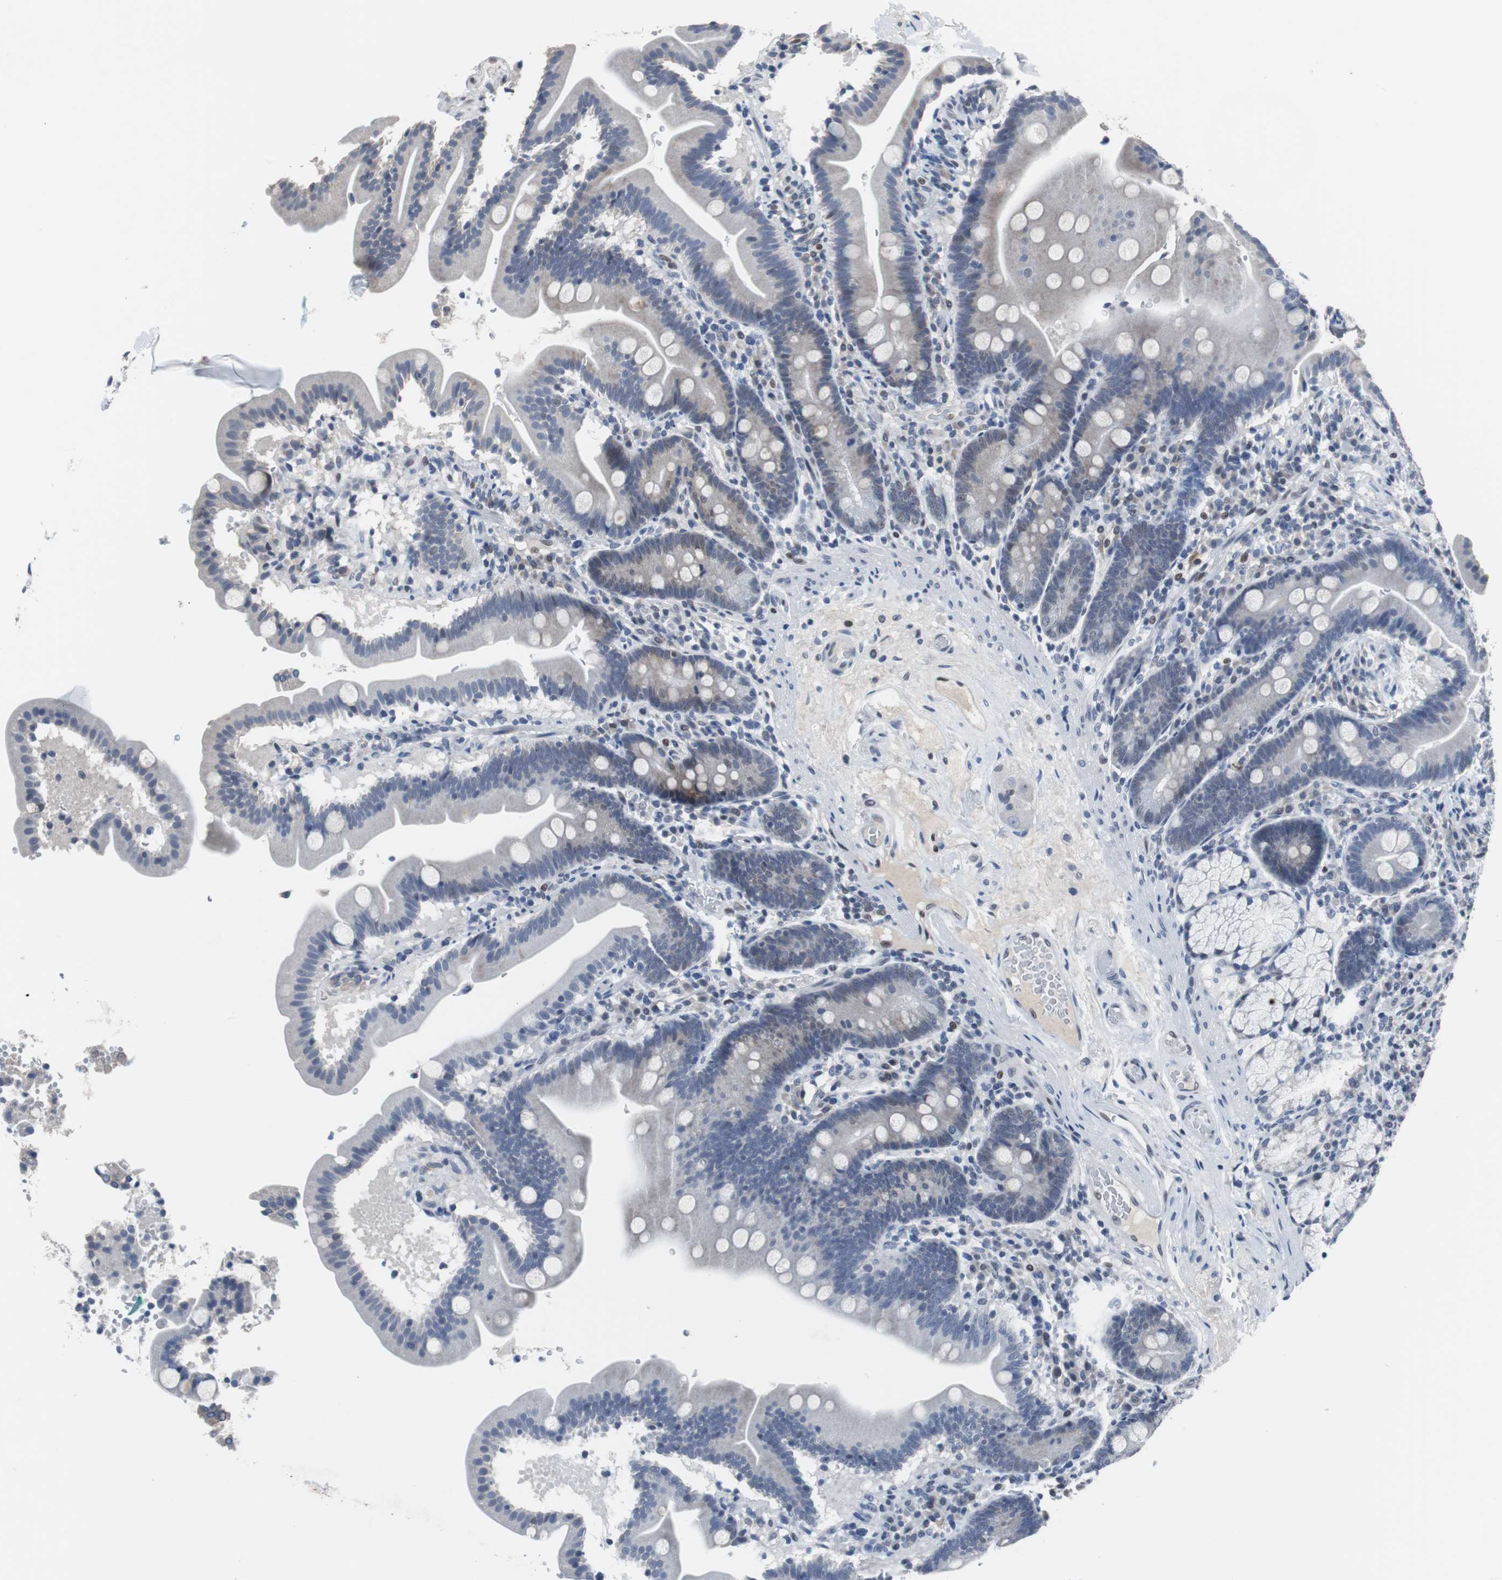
{"staining": {"intensity": "weak", "quantity": "<25%", "location": "cytoplasmic/membranous"}, "tissue": "duodenum", "cell_type": "Glandular cells", "image_type": "normal", "snomed": [{"axis": "morphology", "description": "Normal tissue, NOS"}, {"axis": "topography", "description": "Duodenum"}], "caption": "Immunohistochemistry (IHC) image of unremarkable duodenum: human duodenum stained with DAB (3,3'-diaminobenzidine) displays no significant protein positivity in glandular cells.", "gene": "TP63", "patient": {"sex": "male", "age": 54}}